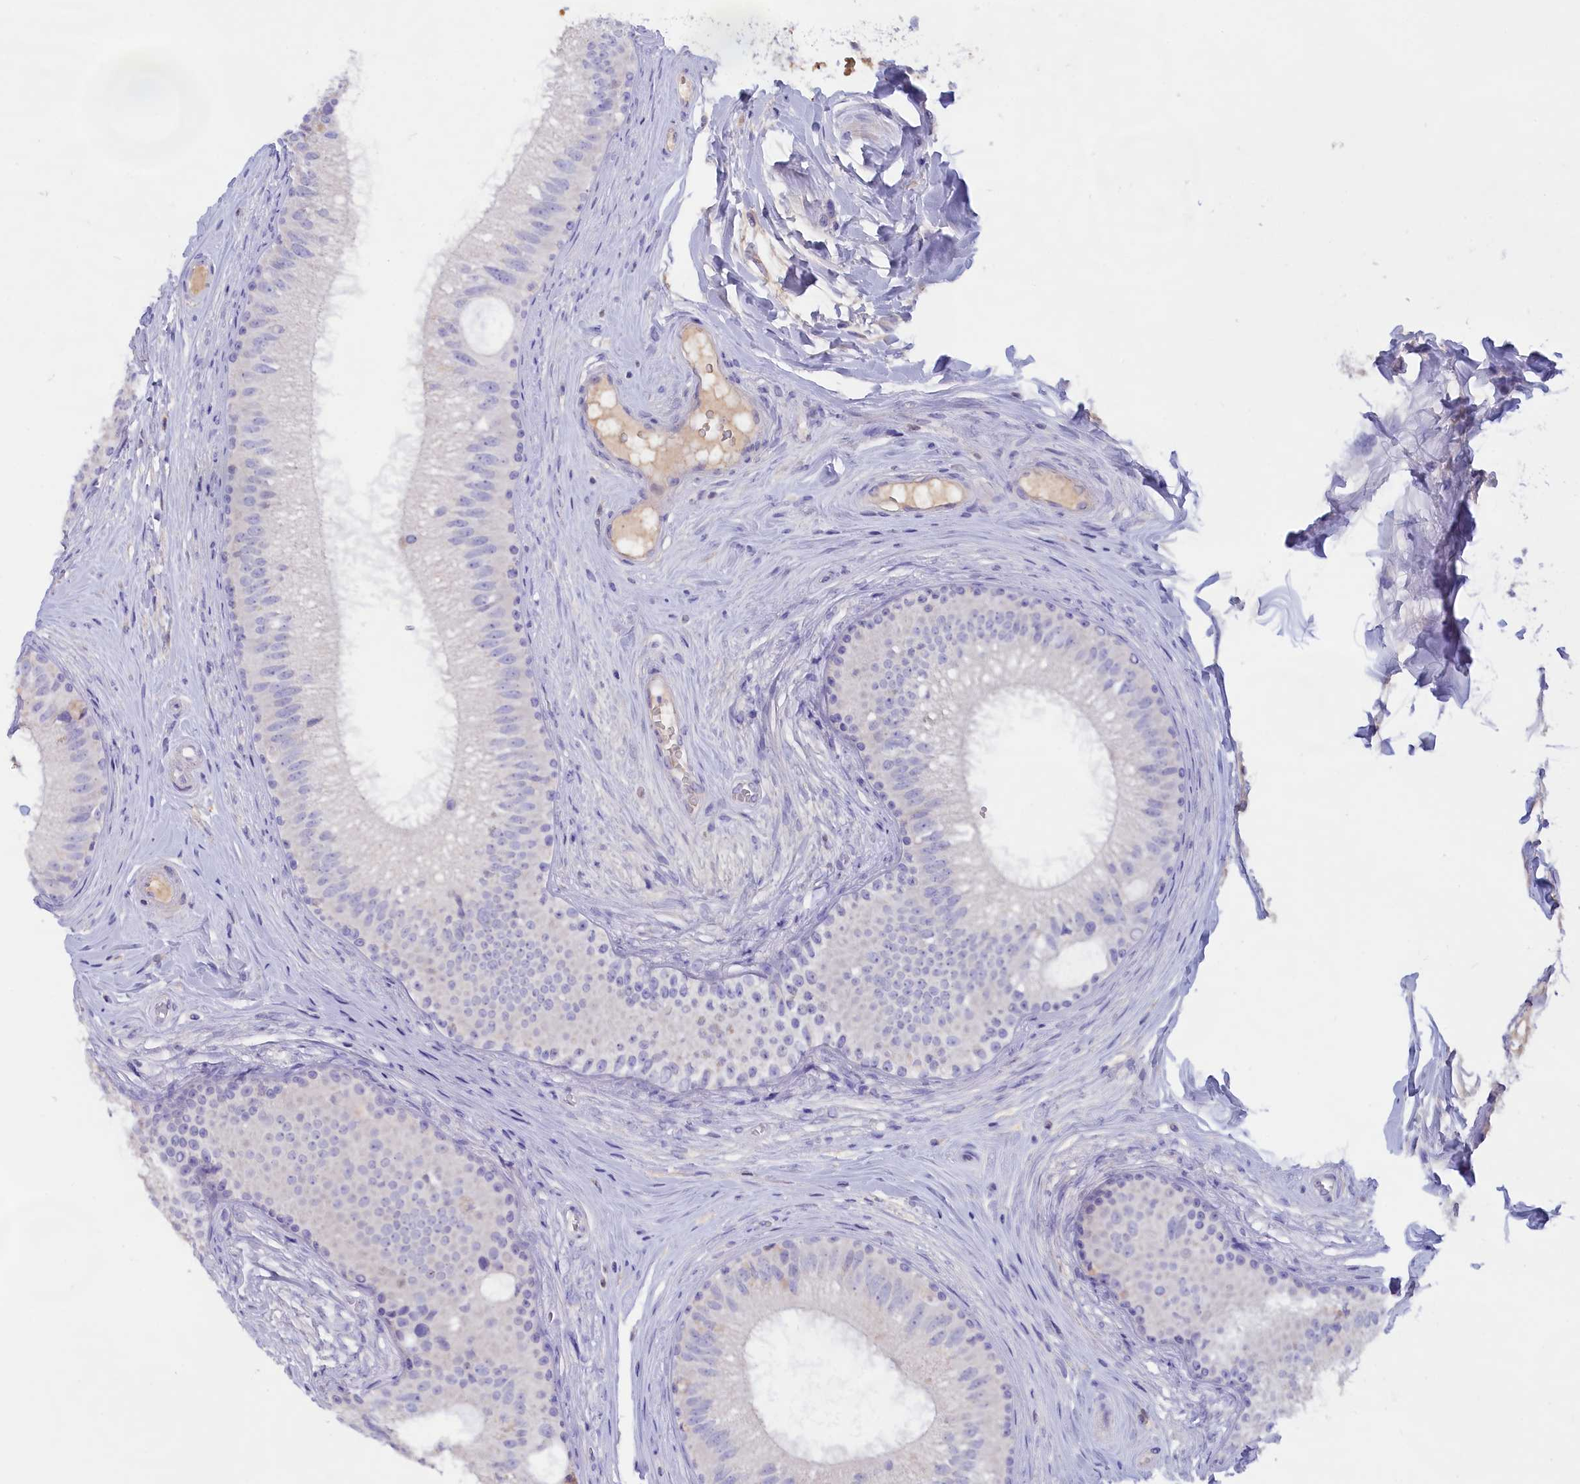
{"staining": {"intensity": "negative", "quantity": "none", "location": "none"}, "tissue": "epididymis", "cell_type": "Glandular cells", "image_type": "normal", "snomed": [{"axis": "morphology", "description": "Normal tissue, NOS"}, {"axis": "topography", "description": "Epididymis"}], "caption": "This is a micrograph of IHC staining of normal epididymis, which shows no staining in glandular cells. Brightfield microscopy of IHC stained with DAB (3,3'-diaminobenzidine) (brown) and hematoxylin (blue), captured at high magnification.", "gene": "ADGRA1", "patient": {"sex": "male", "age": 33}}